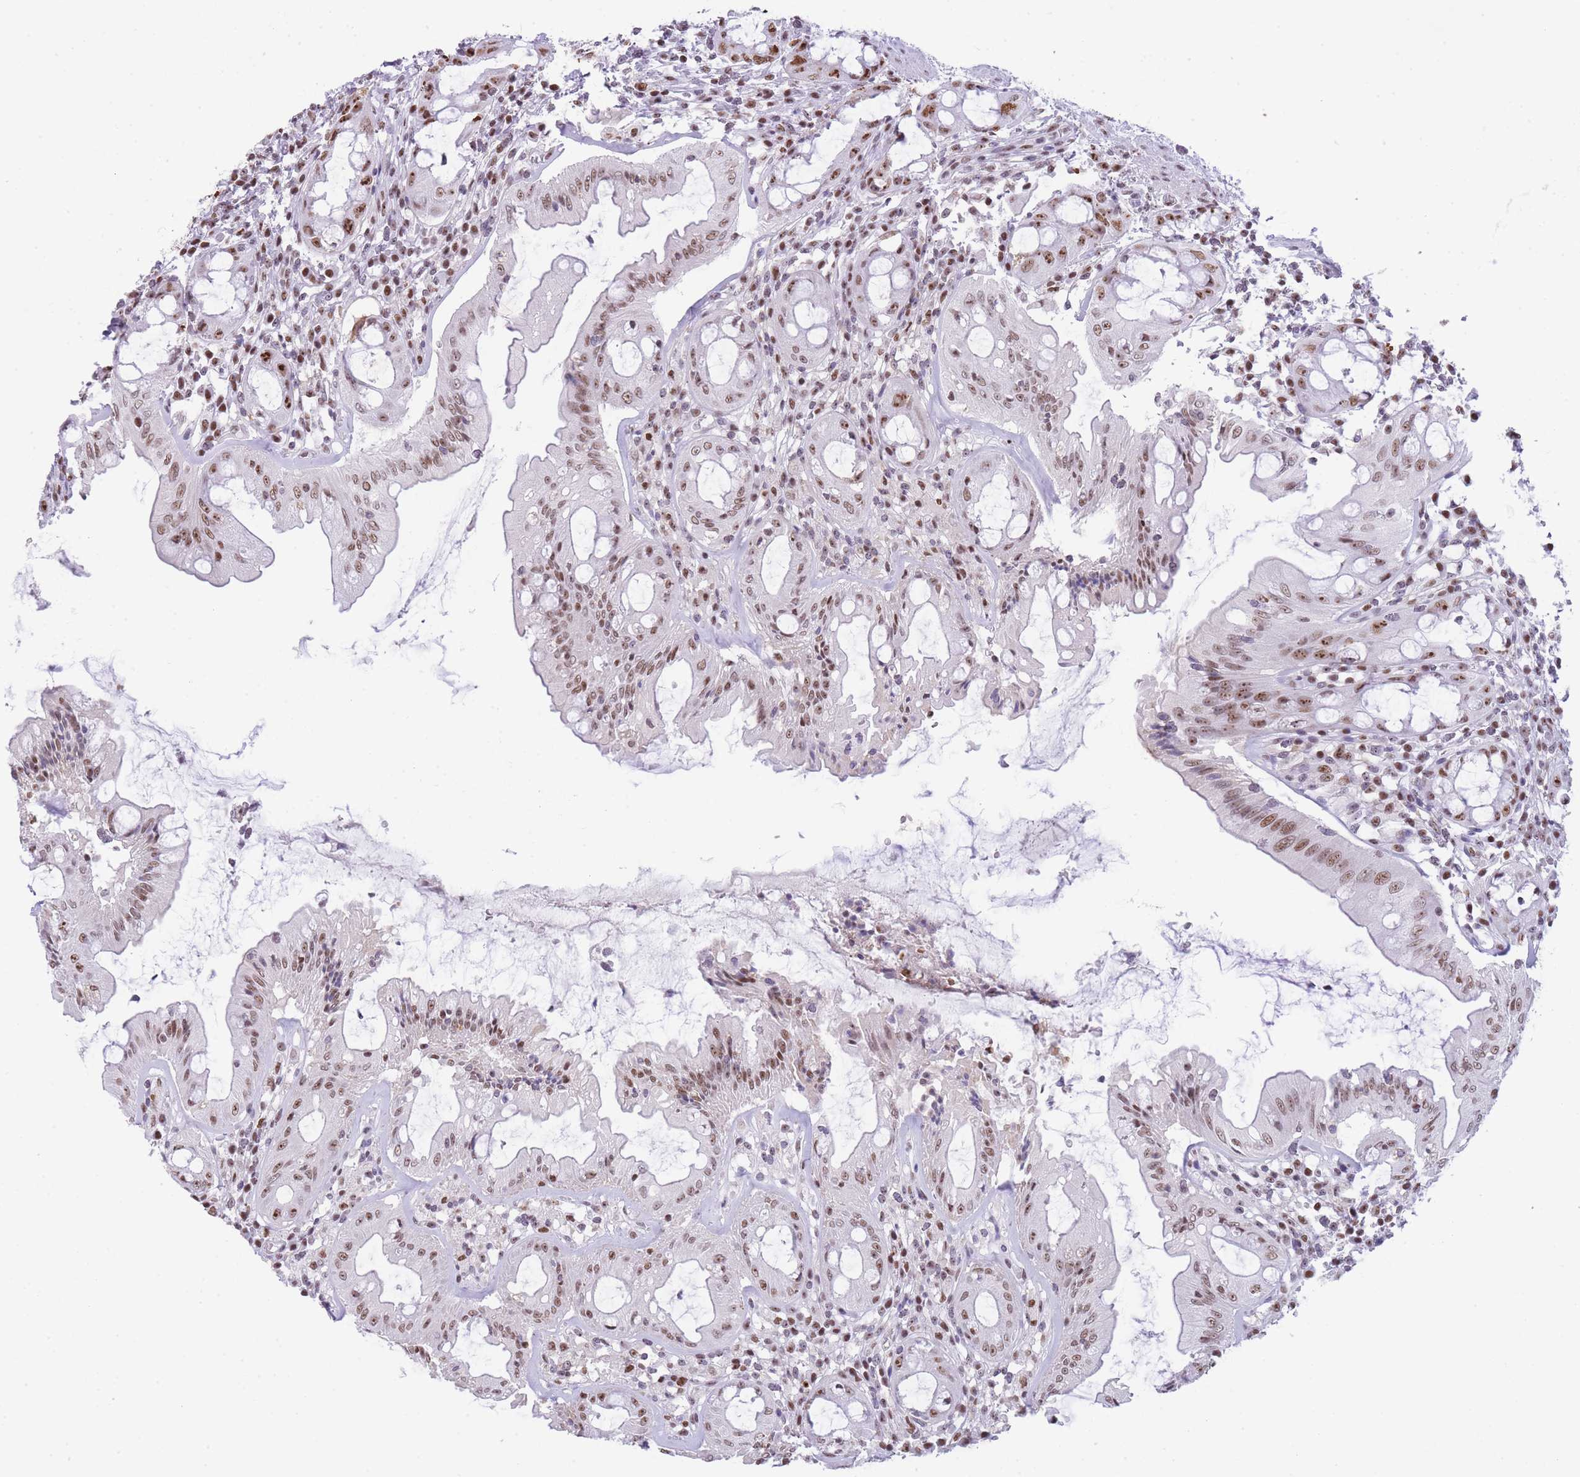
{"staining": {"intensity": "moderate", "quantity": ">75%", "location": "nuclear"}, "tissue": "rectum", "cell_type": "Glandular cells", "image_type": "normal", "snomed": [{"axis": "morphology", "description": "Normal tissue, NOS"}, {"axis": "topography", "description": "Rectum"}], "caption": "Immunohistochemistry (IHC) photomicrograph of unremarkable human rectum stained for a protein (brown), which displays medium levels of moderate nuclear staining in approximately >75% of glandular cells.", "gene": "EVC2", "patient": {"sex": "female", "age": 57}}